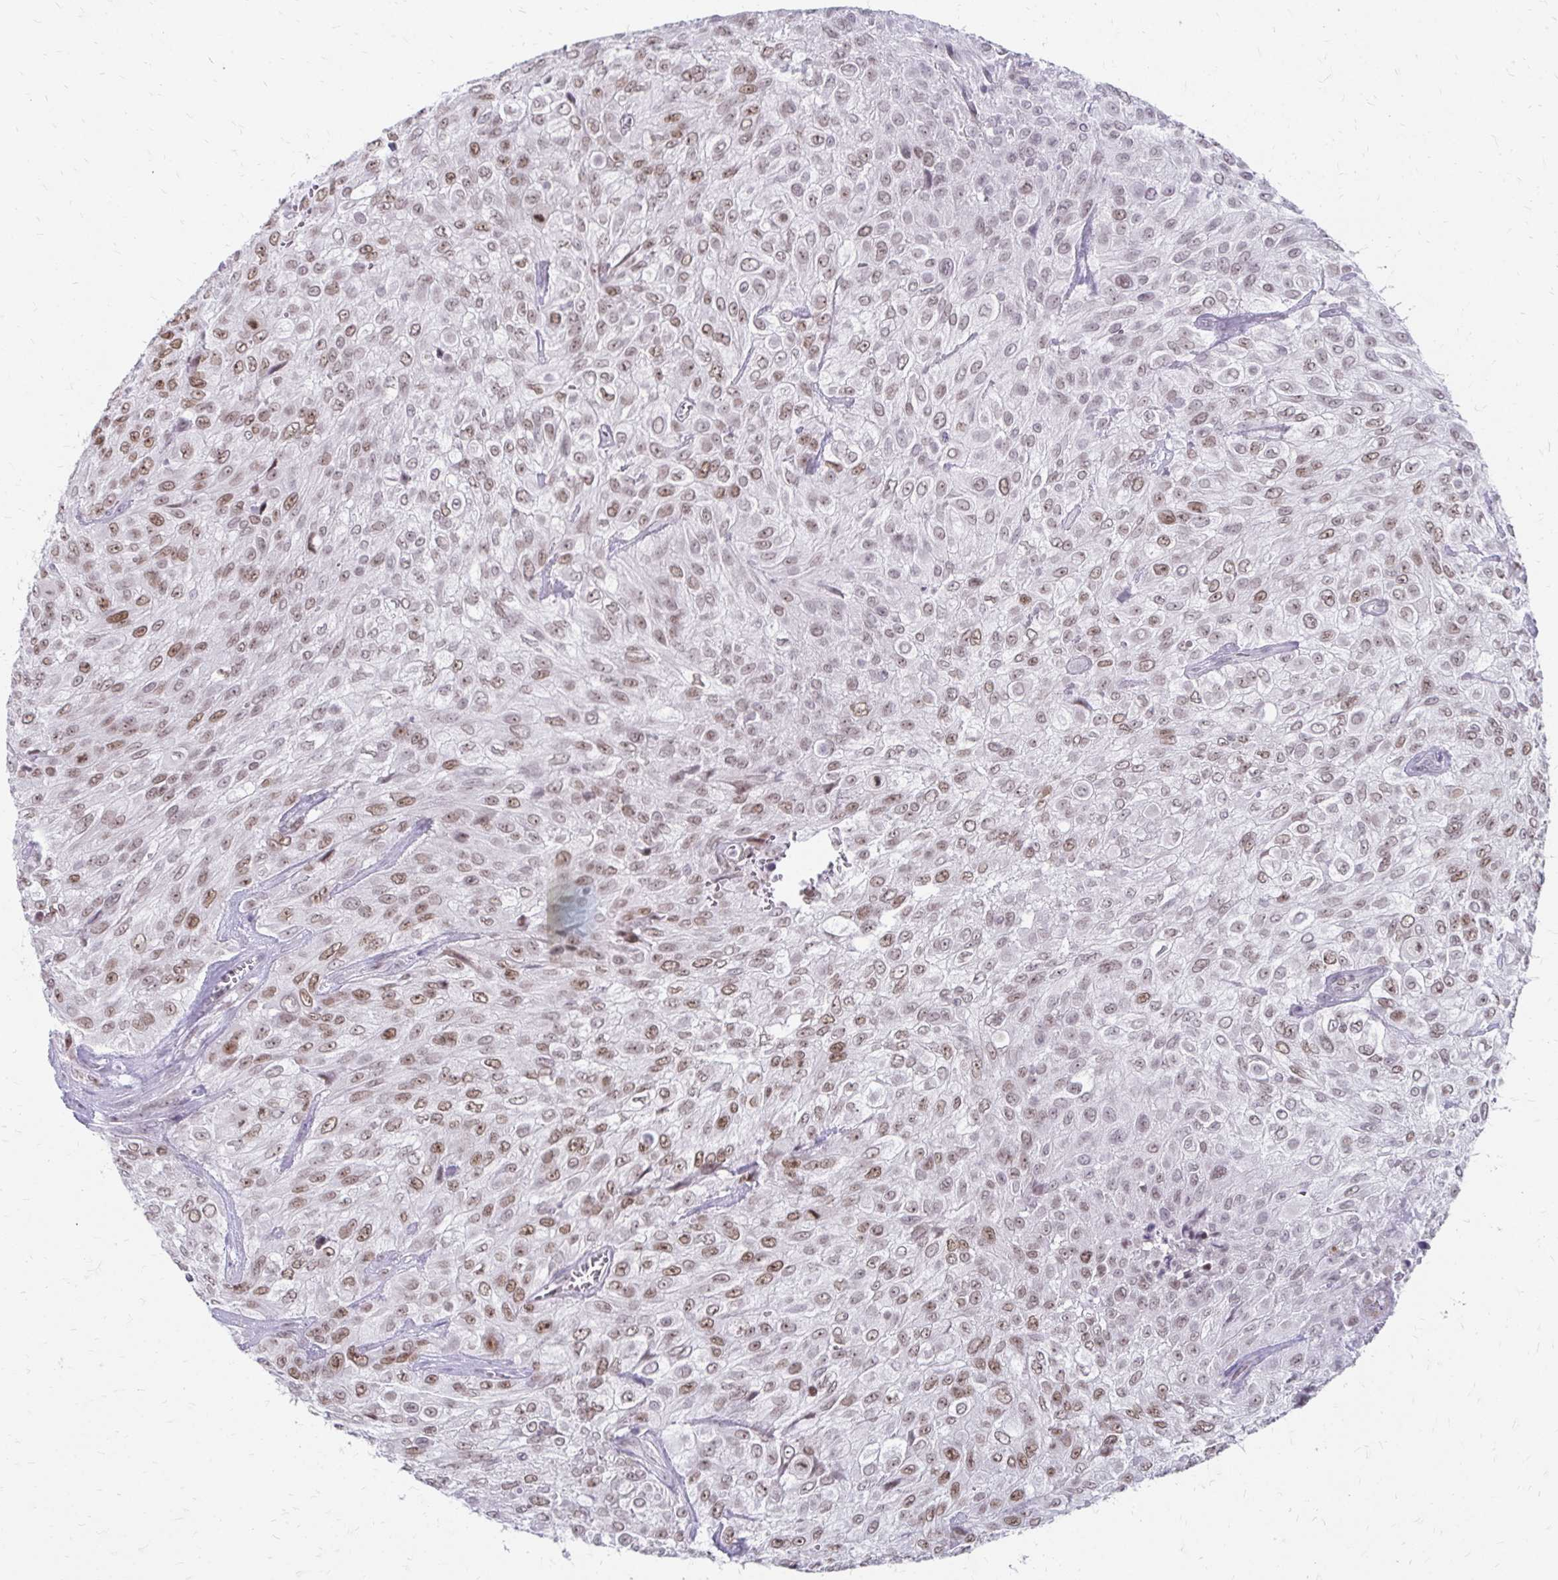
{"staining": {"intensity": "moderate", "quantity": ">75%", "location": "nuclear"}, "tissue": "urothelial cancer", "cell_type": "Tumor cells", "image_type": "cancer", "snomed": [{"axis": "morphology", "description": "Urothelial carcinoma, High grade"}, {"axis": "topography", "description": "Urinary bladder"}], "caption": "A brown stain labels moderate nuclear staining of a protein in human urothelial carcinoma (high-grade) tumor cells.", "gene": "EED", "patient": {"sex": "male", "age": 57}}